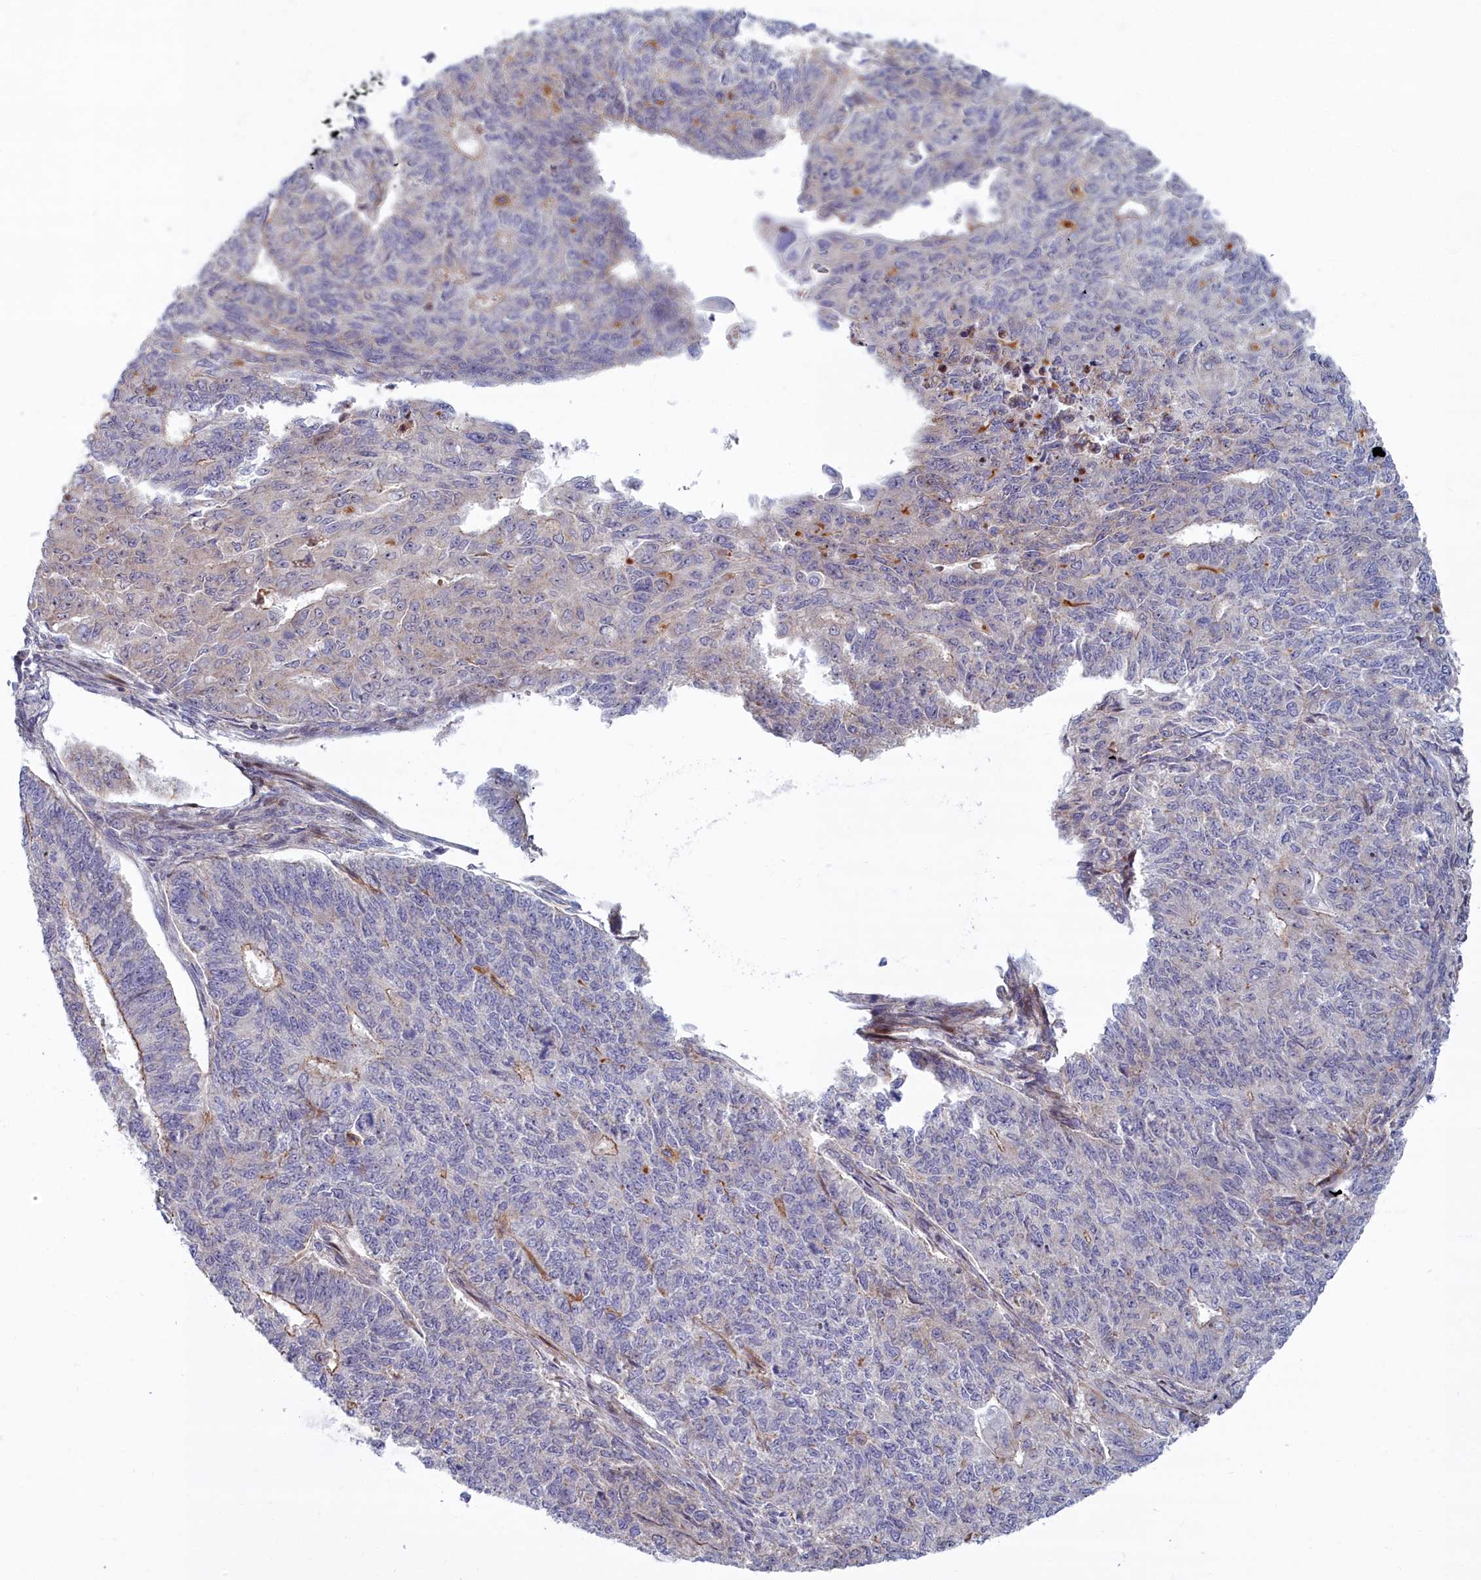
{"staining": {"intensity": "weak", "quantity": "<25%", "location": "cytoplasmic/membranous"}, "tissue": "endometrial cancer", "cell_type": "Tumor cells", "image_type": "cancer", "snomed": [{"axis": "morphology", "description": "Adenocarcinoma, NOS"}, {"axis": "topography", "description": "Endometrium"}], "caption": "The IHC image has no significant expression in tumor cells of endometrial cancer tissue. (Brightfield microscopy of DAB (3,3'-diaminobenzidine) immunohistochemistry (IHC) at high magnification).", "gene": "C15orf40", "patient": {"sex": "female", "age": 32}}